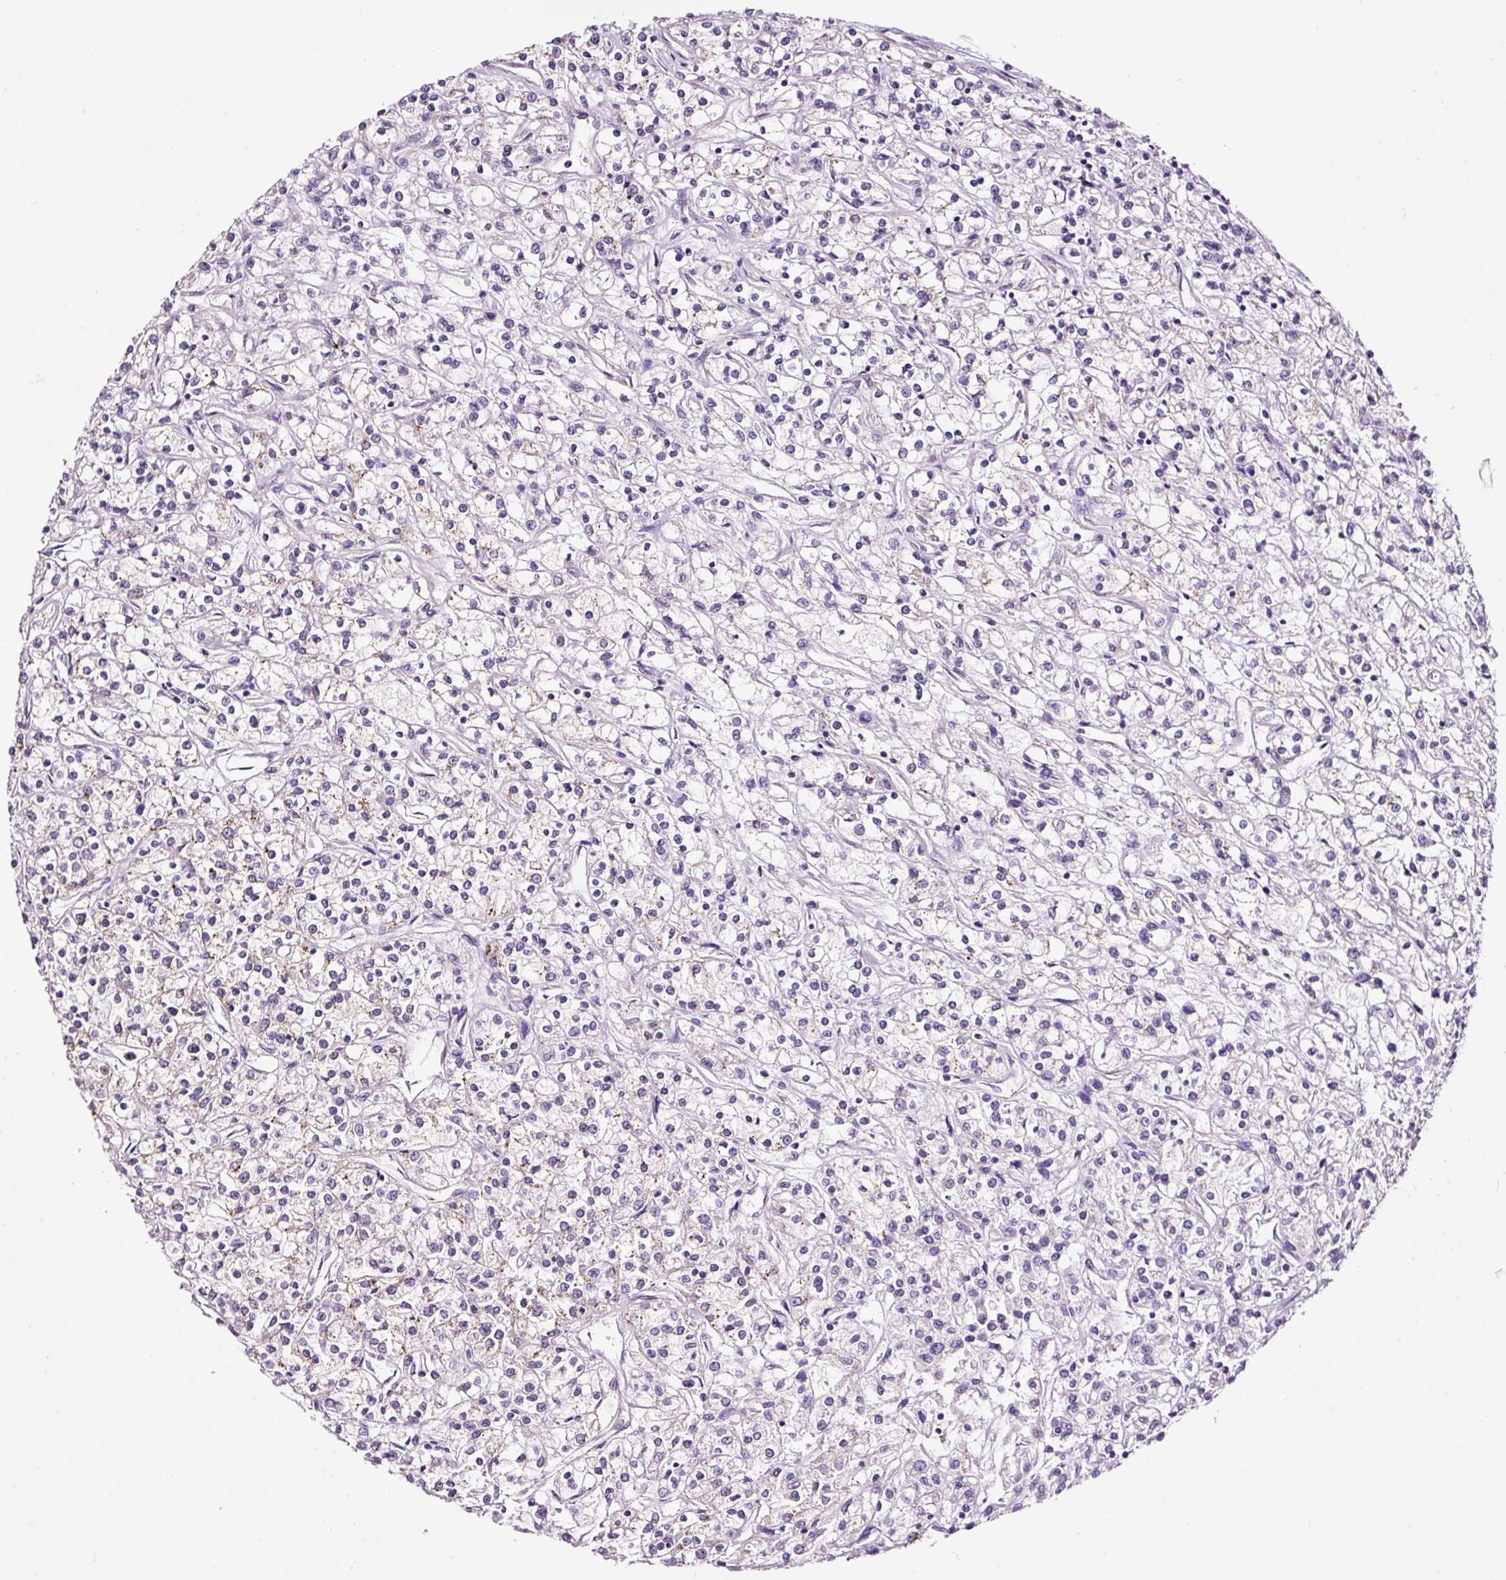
{"staining": {"intensity": "weak", "quantity": "25%-75%", "location": "cytoplasmic/membranous"}, "tissue": "renal cancer", "cell_type": "Tumor cells", "image_type": "cancer", "snomed": [{"axis": "morphology", "description": "Adenocarcinoma, NOS"}, {"axis": "topography", "description": "Kidney"}], "caption": "Human renal adenocarcinoma stained with a brown dye demonstrates weak cytoplasmic/membranous positive staining in approximately 25%-75% of tumor cells.", "gene": "PAM", "patient": {"sex": "female", "age": 59}}